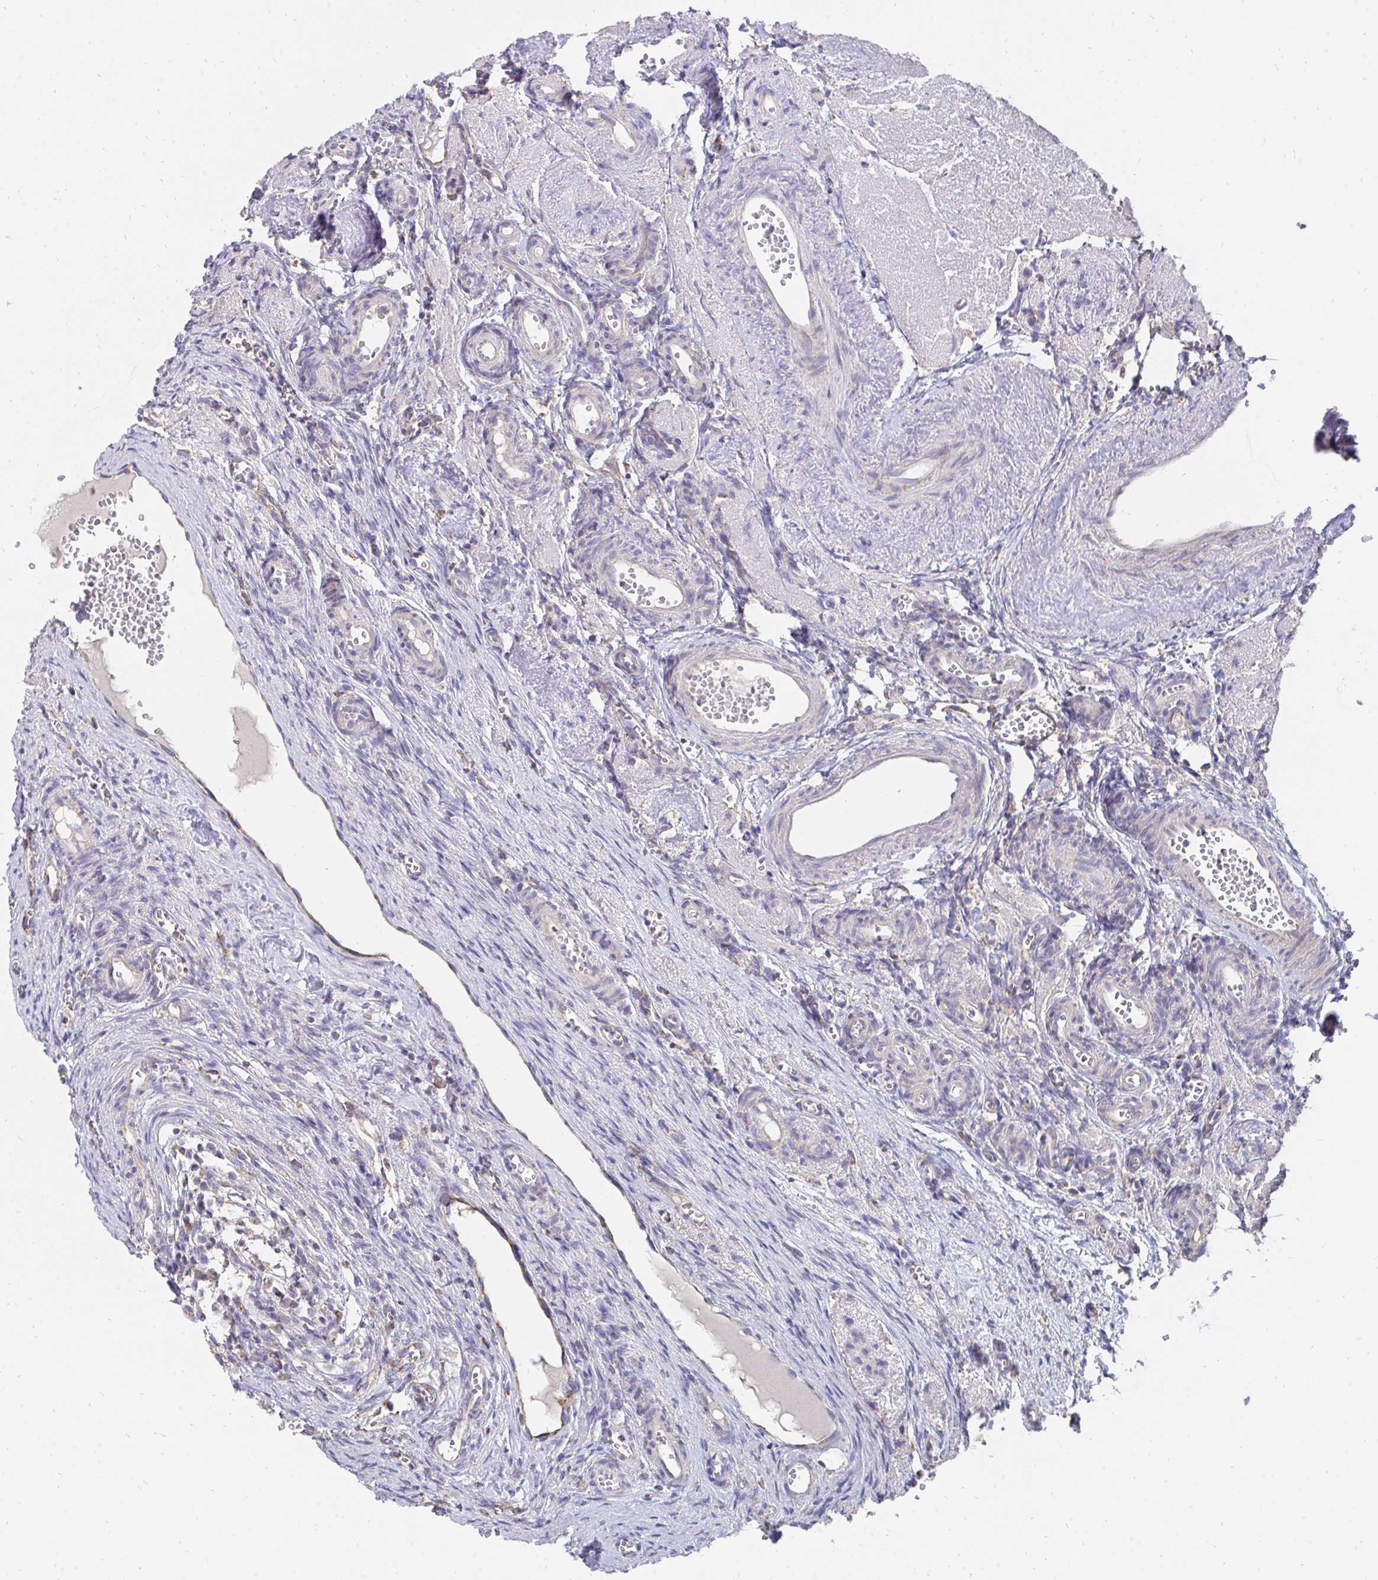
{"staining": {"intensity": "weak", "quantity": "<25%", "location": "cytoplasmic/membranous"}, "tissue": "ovary", "cell_type": "Ovarian stroma cells", "image_type": "normal", "snomed": [{"axis": "morphology", "description": "Normal tissue, NOS"}, {"axis": "topography", "description": "Ovary"}], "caption": "High magnification brightfield microscopy of normal ovary stained with DAB (brown) and counterstained with hematoxylin (blue): ovarian stroma cells show no significant staining. (DAB IHC with hematoxylin counter stain).", "gene": "PC", "patient": {"sex": "female", "age": 41}}